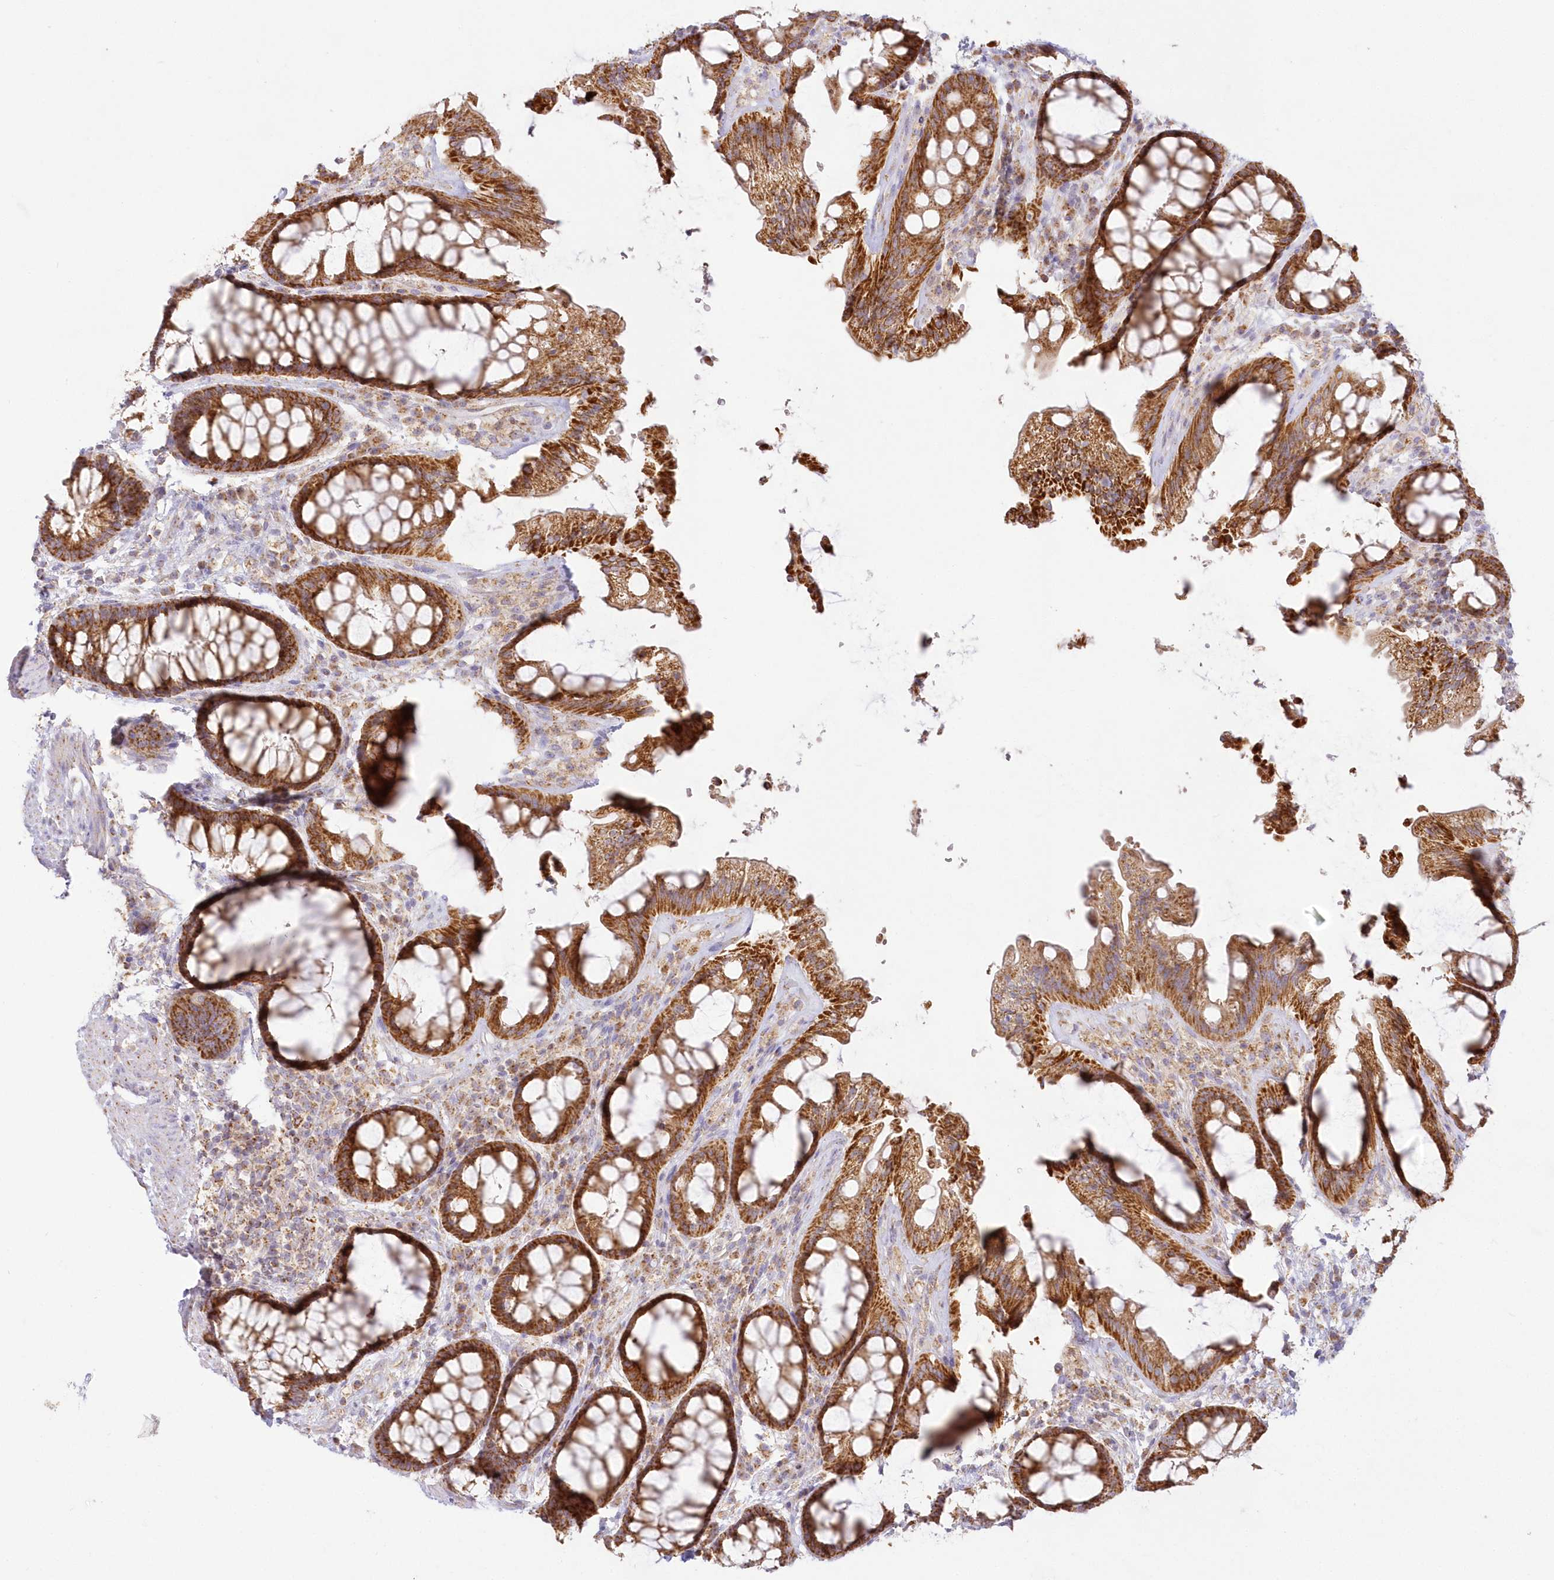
{"staining": {"intensity": "moderate", "quantity": ">75%", "location": "cytoplasmic/membranous"}, "tissue": "rectum", "cell_type": "Glandular cells", "image_type": "normal", "snomed": [{"axis": "morphology", "description": "Normal tissue, NOS"}, {"axis": "topography", "description": "Rectum"}], "caption": "Glandular cells show medium levels of moderate cytoplasmic/membranous positivity in about >75% of cells in unremarkable human rectum.", "gene": "TBC1D14", "patient": {"sex": "female", "age": 46}}